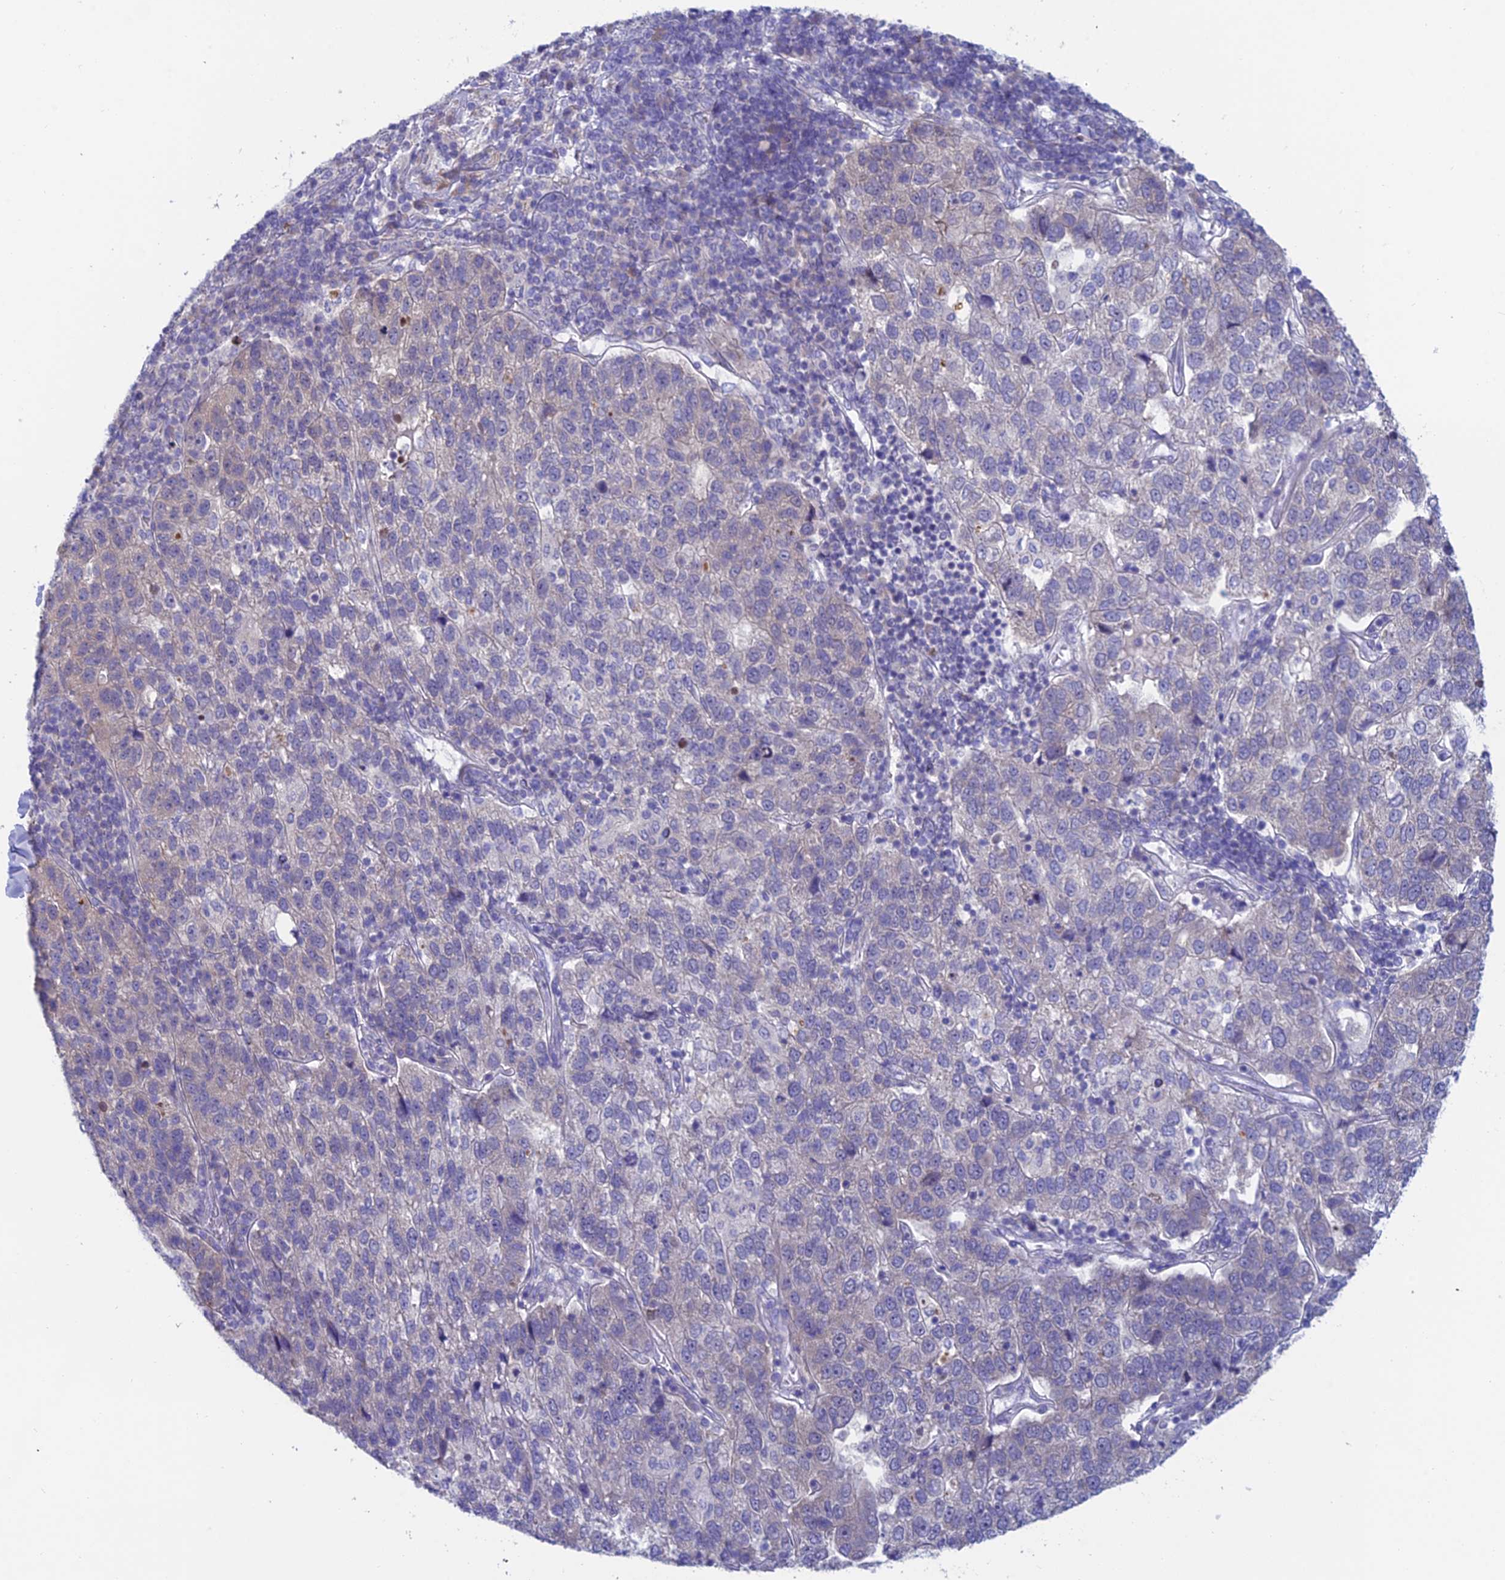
{"staining": {"intensity": "negative", "quantity": "none", "location": "none"}, "tissue": "pancreatic cancer", "cell_type": "Tumor cells", "image_type": "cancer", "snomed": [{"axis": "morphology", "description": "Adenocarcinoma, NOS"}, {"axis": "topography", "description": "Pancreas"}], "caption": "High power microscopy image of an immunohistochemistry (IHC) histopathology image of pancreatic adenocarcinoma, revealing no significant staining in tumor cells.", "gene": "XPO7", "patient": {"sex": "female", "age": 61}}